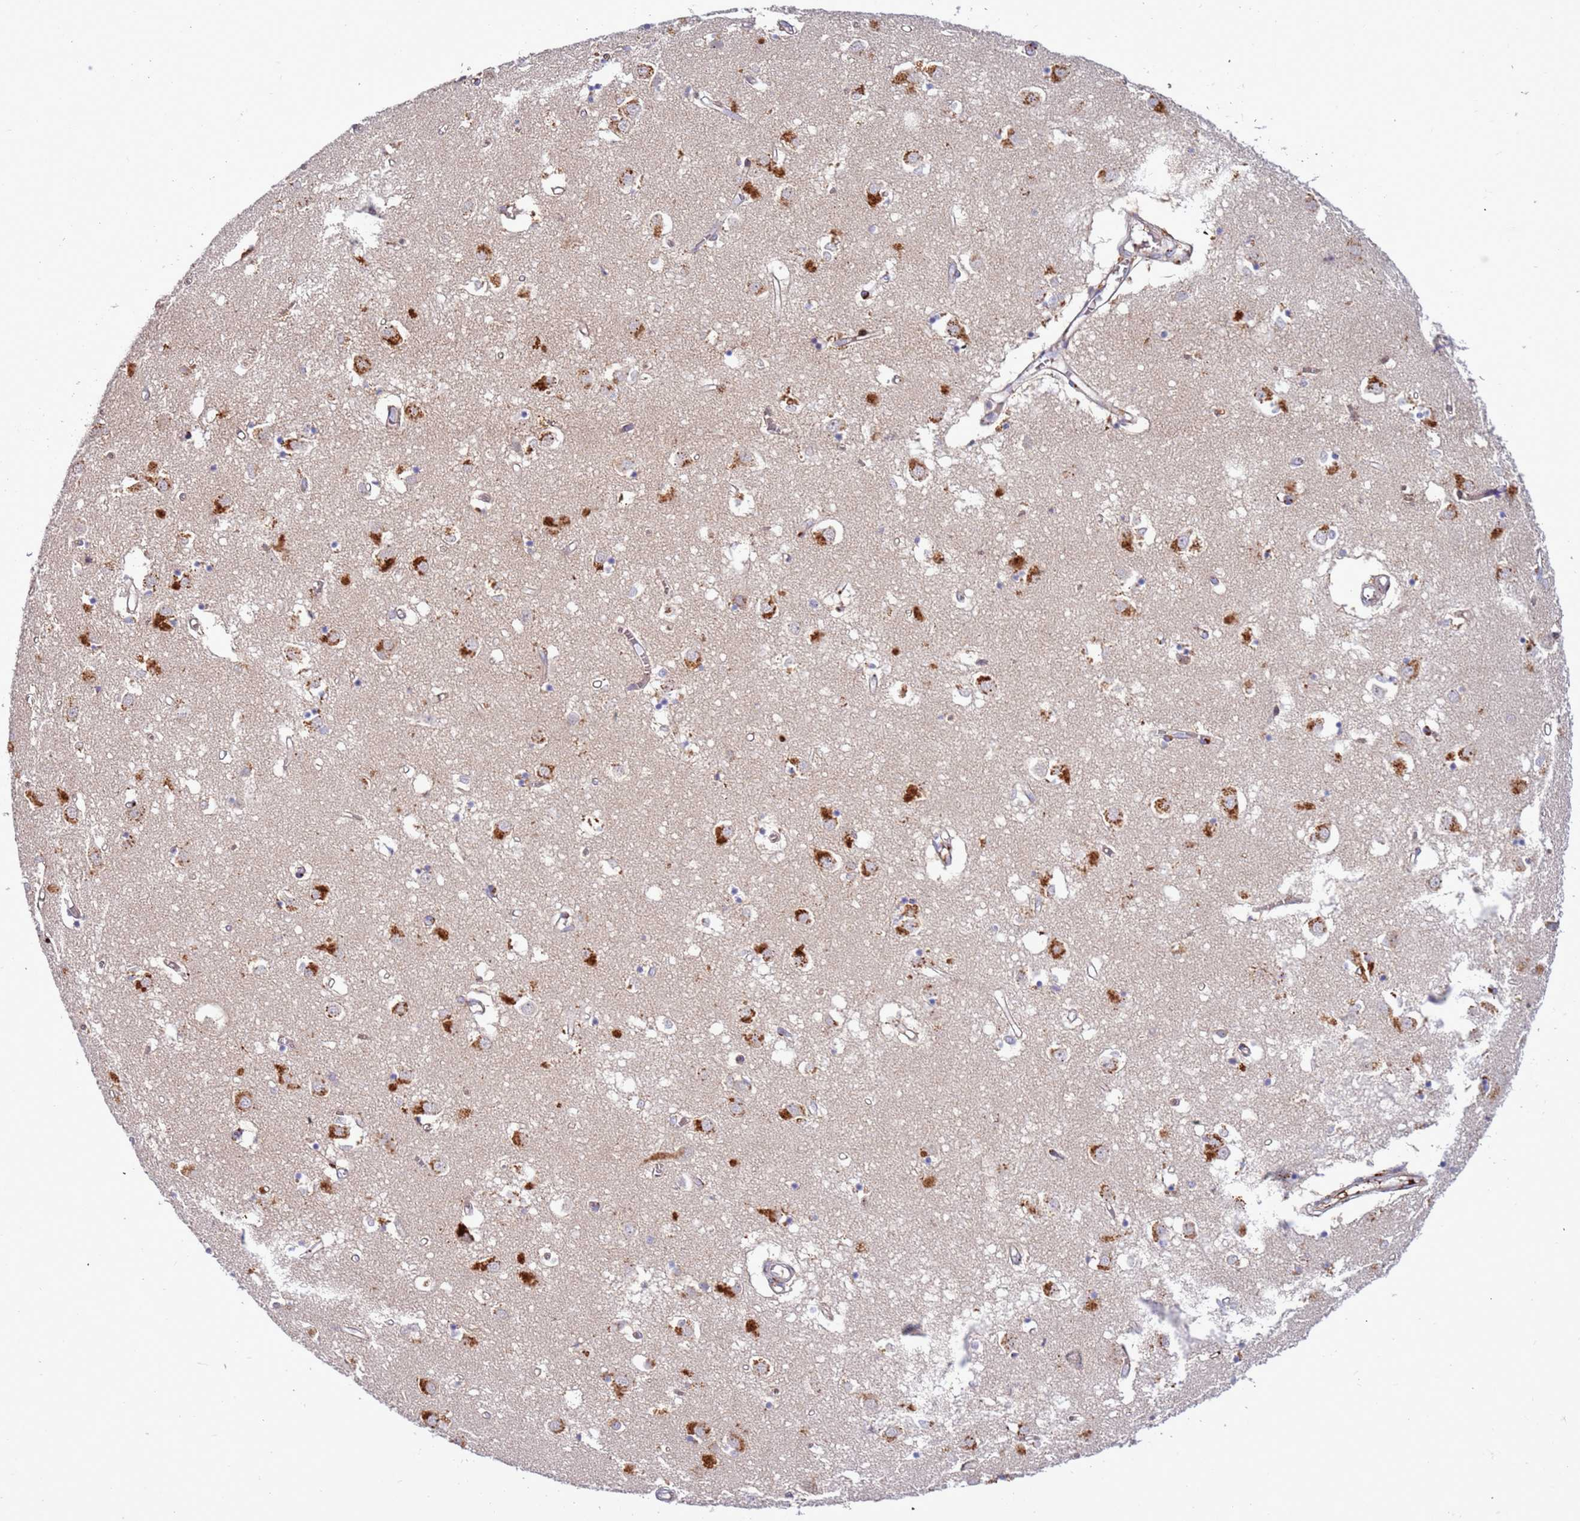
{"staining": {"intensity": "negative", "quantity": "none", "location": "none"}, "tissue": "caudate", "cell_type": "Glial cells", "image_type": "normal", "snomed": [{"axis": "morphology", "description": "Normal tissue, NOS"}, {"axis": "topography", "description": "Lateral ventricle wall"}], "caption": "Immunohistochemical staining of unremarkable caudate demonstrates no significant staining in glial cells.", "gene": "VPS36", "patient": {"sex": "male", "age": 70}}